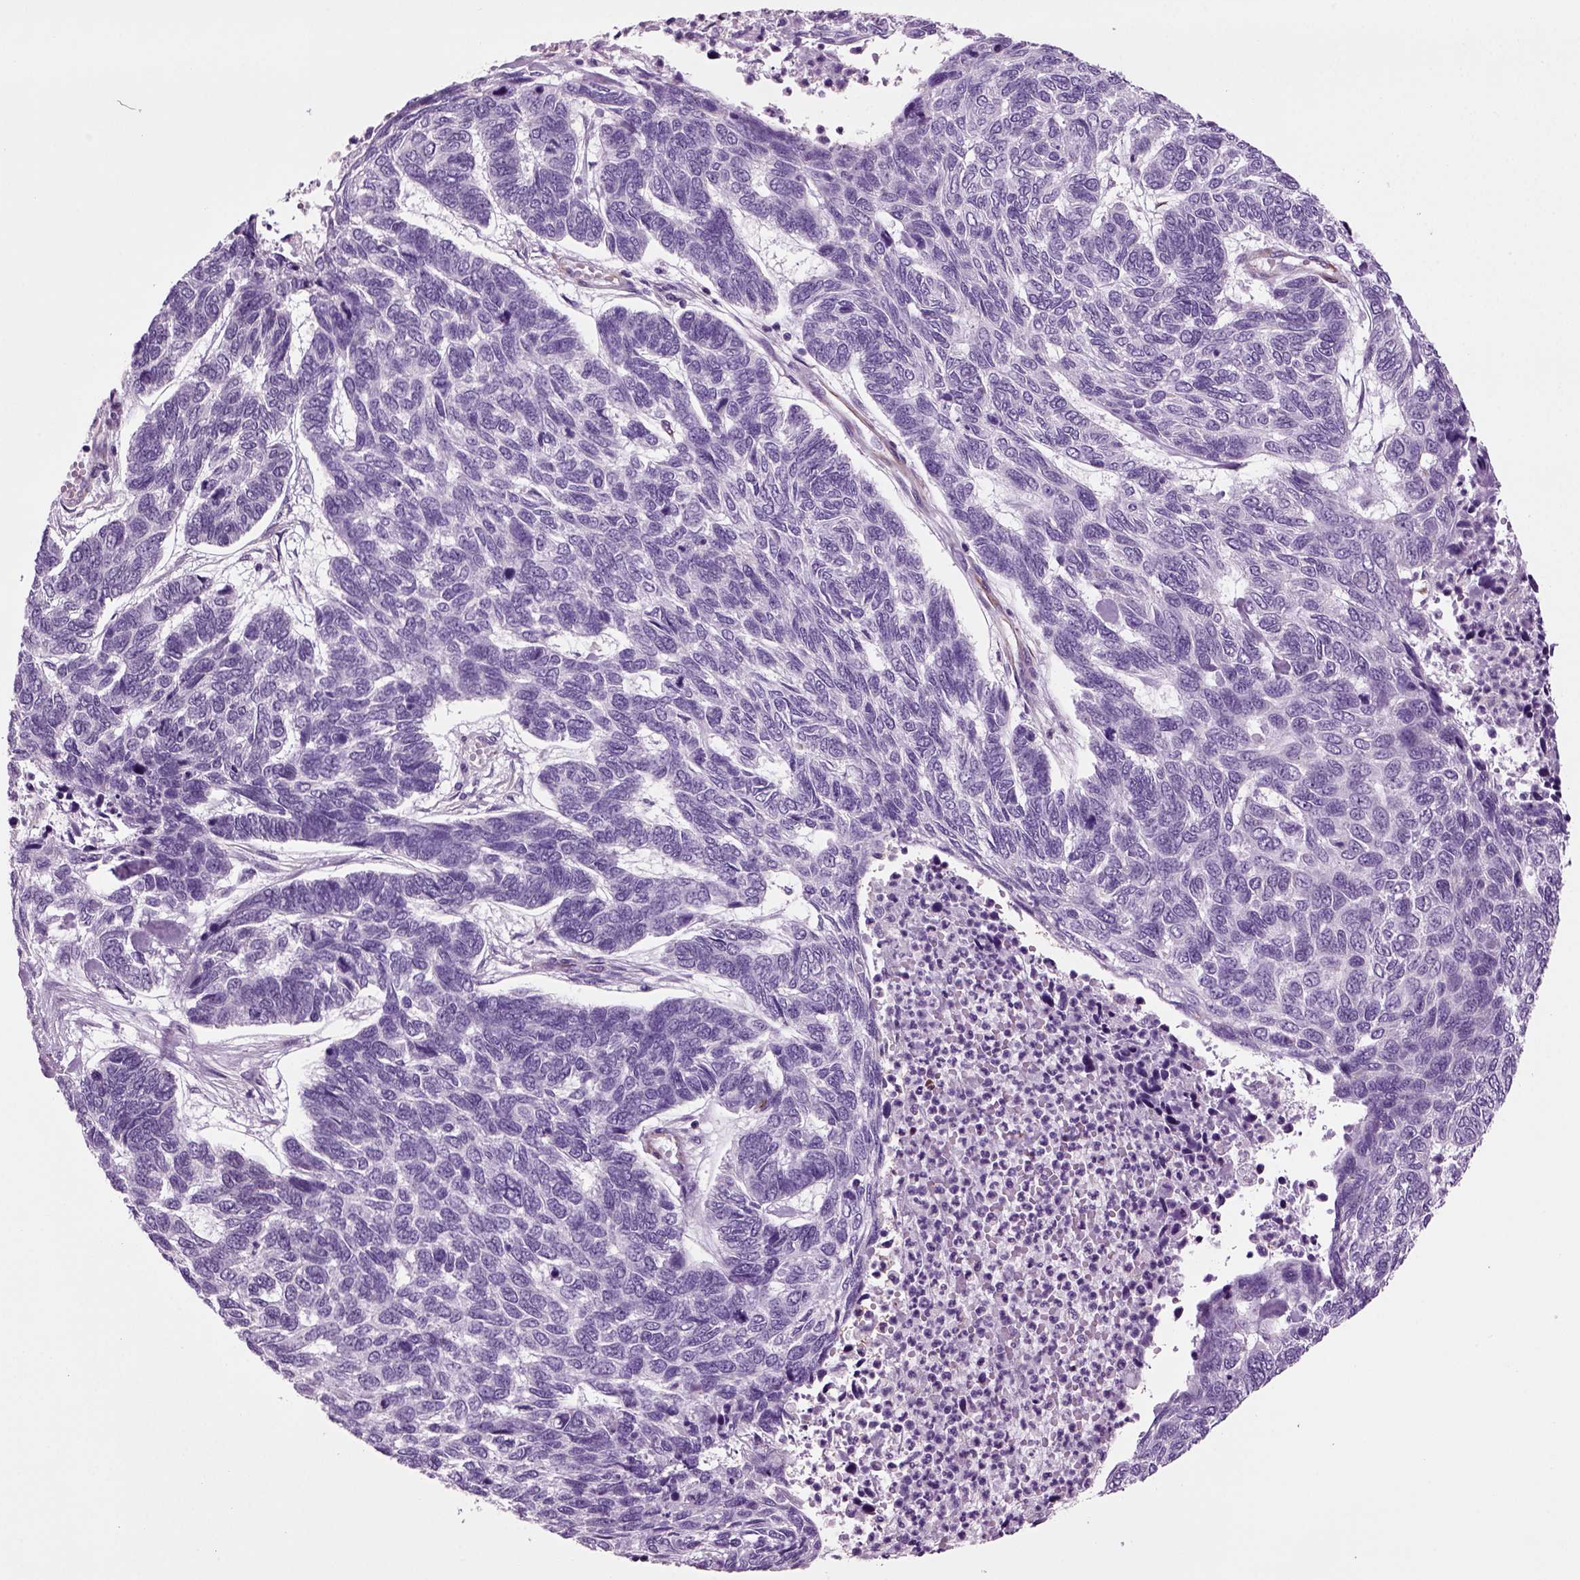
{"staining": {"intensity": "negative", "quantity": "none", "location": "none"}, "tissue": "skin cancer", "cell_type": "Tumor cells", "image_type": "cancer", "snomed": [{"axis": "morphology", "description": "Basal cell carcinoma"}, {"axis": "topography", "description": "Skin"}], "caption": "Immunohistochemical staining of human basal cell carcinoma (skin) exhibits no significant positivity in tumor cells.", "gene": "ACER3", "patient": {"sex": "female", "age": 65}}